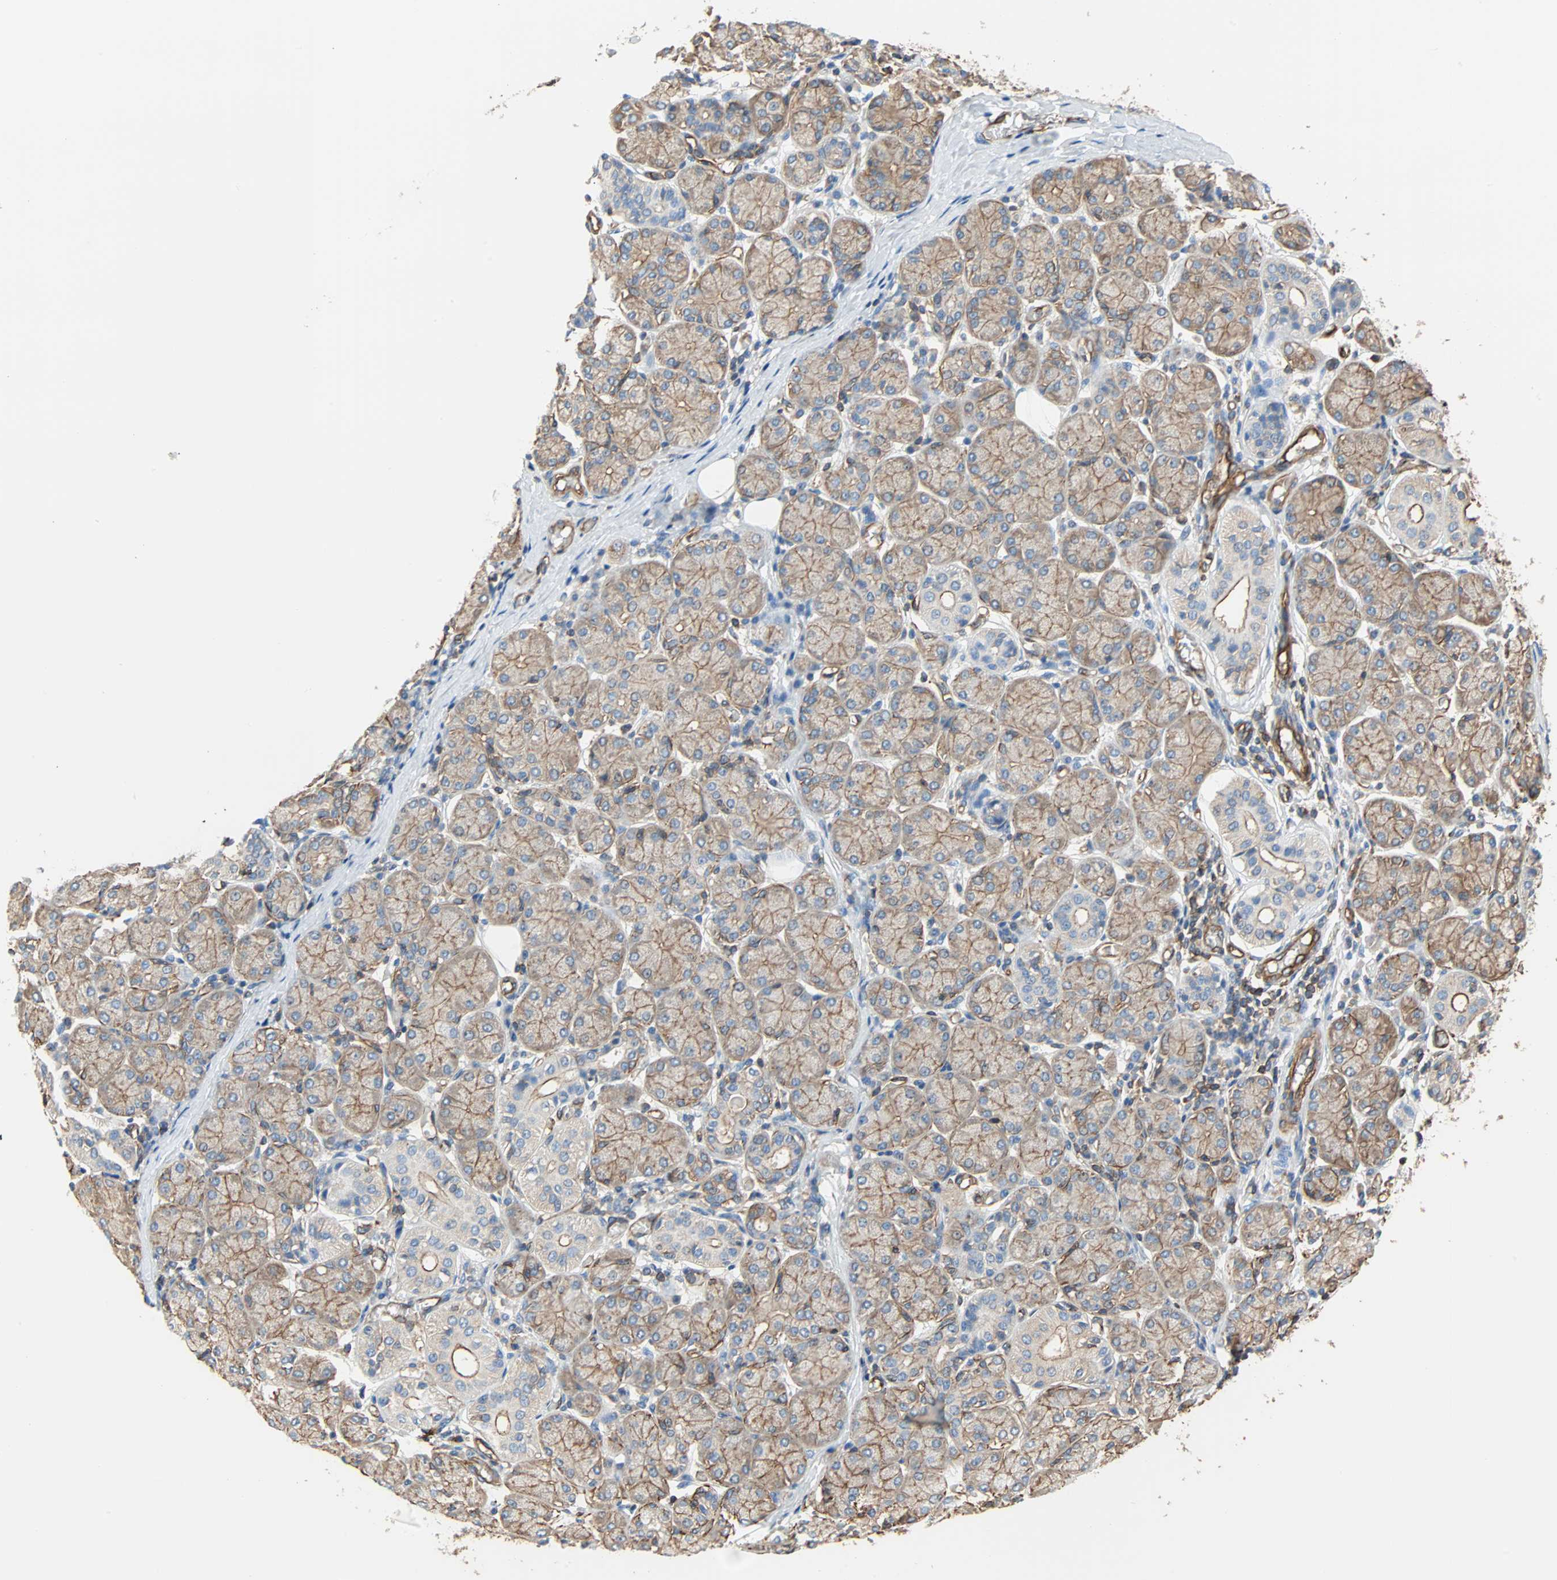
{"staining": {"intensity": "moderate", "quantity": ">75%", "location": "cytoplasmic/membranous"}, "tissue": "salivary gland", "cell_type": "Glandular cells", "image_type": "normal", "snomed": [{"axis": "morphology", "description": "Normal tissue, NOS"}, {"axis": "topography", "description": "Salivary gland"}], "caption": "Salivary gland stained with a brown dye shows moderate cytoplasmic/membranous positive positivity in about >75% of glandular cells.", "gene": "GALNT10", "patient": {"sex": "female", "age": 24}}